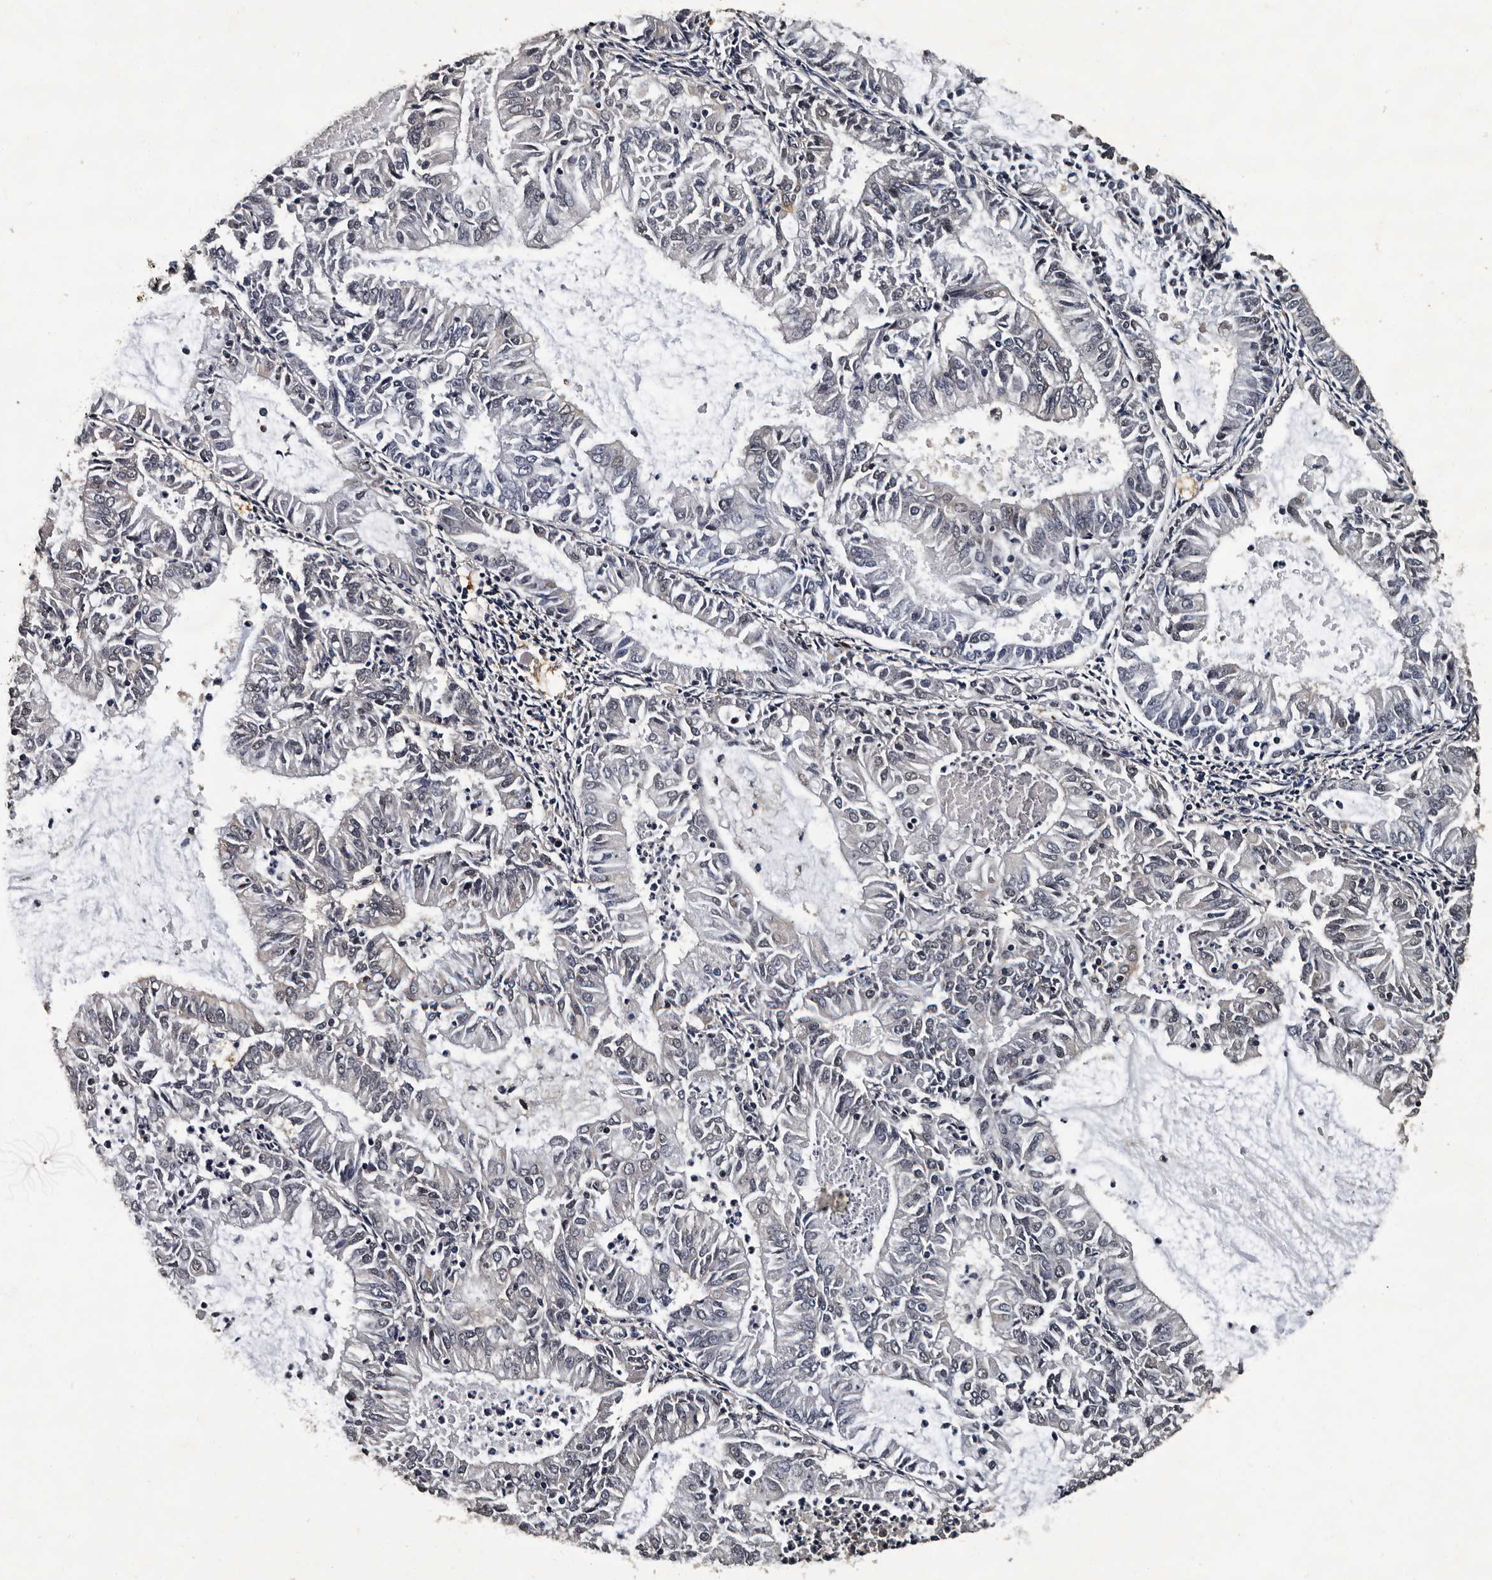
{"staining": {"intensity": "negative", "quantity": "none", "location": "none"}, "tissue": "endometrial cancer", "cell_type": "Tumor cells", "image_type": "cancer", "snomed": [{"axis": "morphology", "description": "Adenocarcinoma, NOS"}, {"axis": "topography", "description": "Endometrium"}], "caption": "Endometrial adenocarcinoma was stained to show a protein in brown. There is no significant expression in tumor cells.", "gene": "CPNE3", "patient": {"sex": "female", "age": 57}}